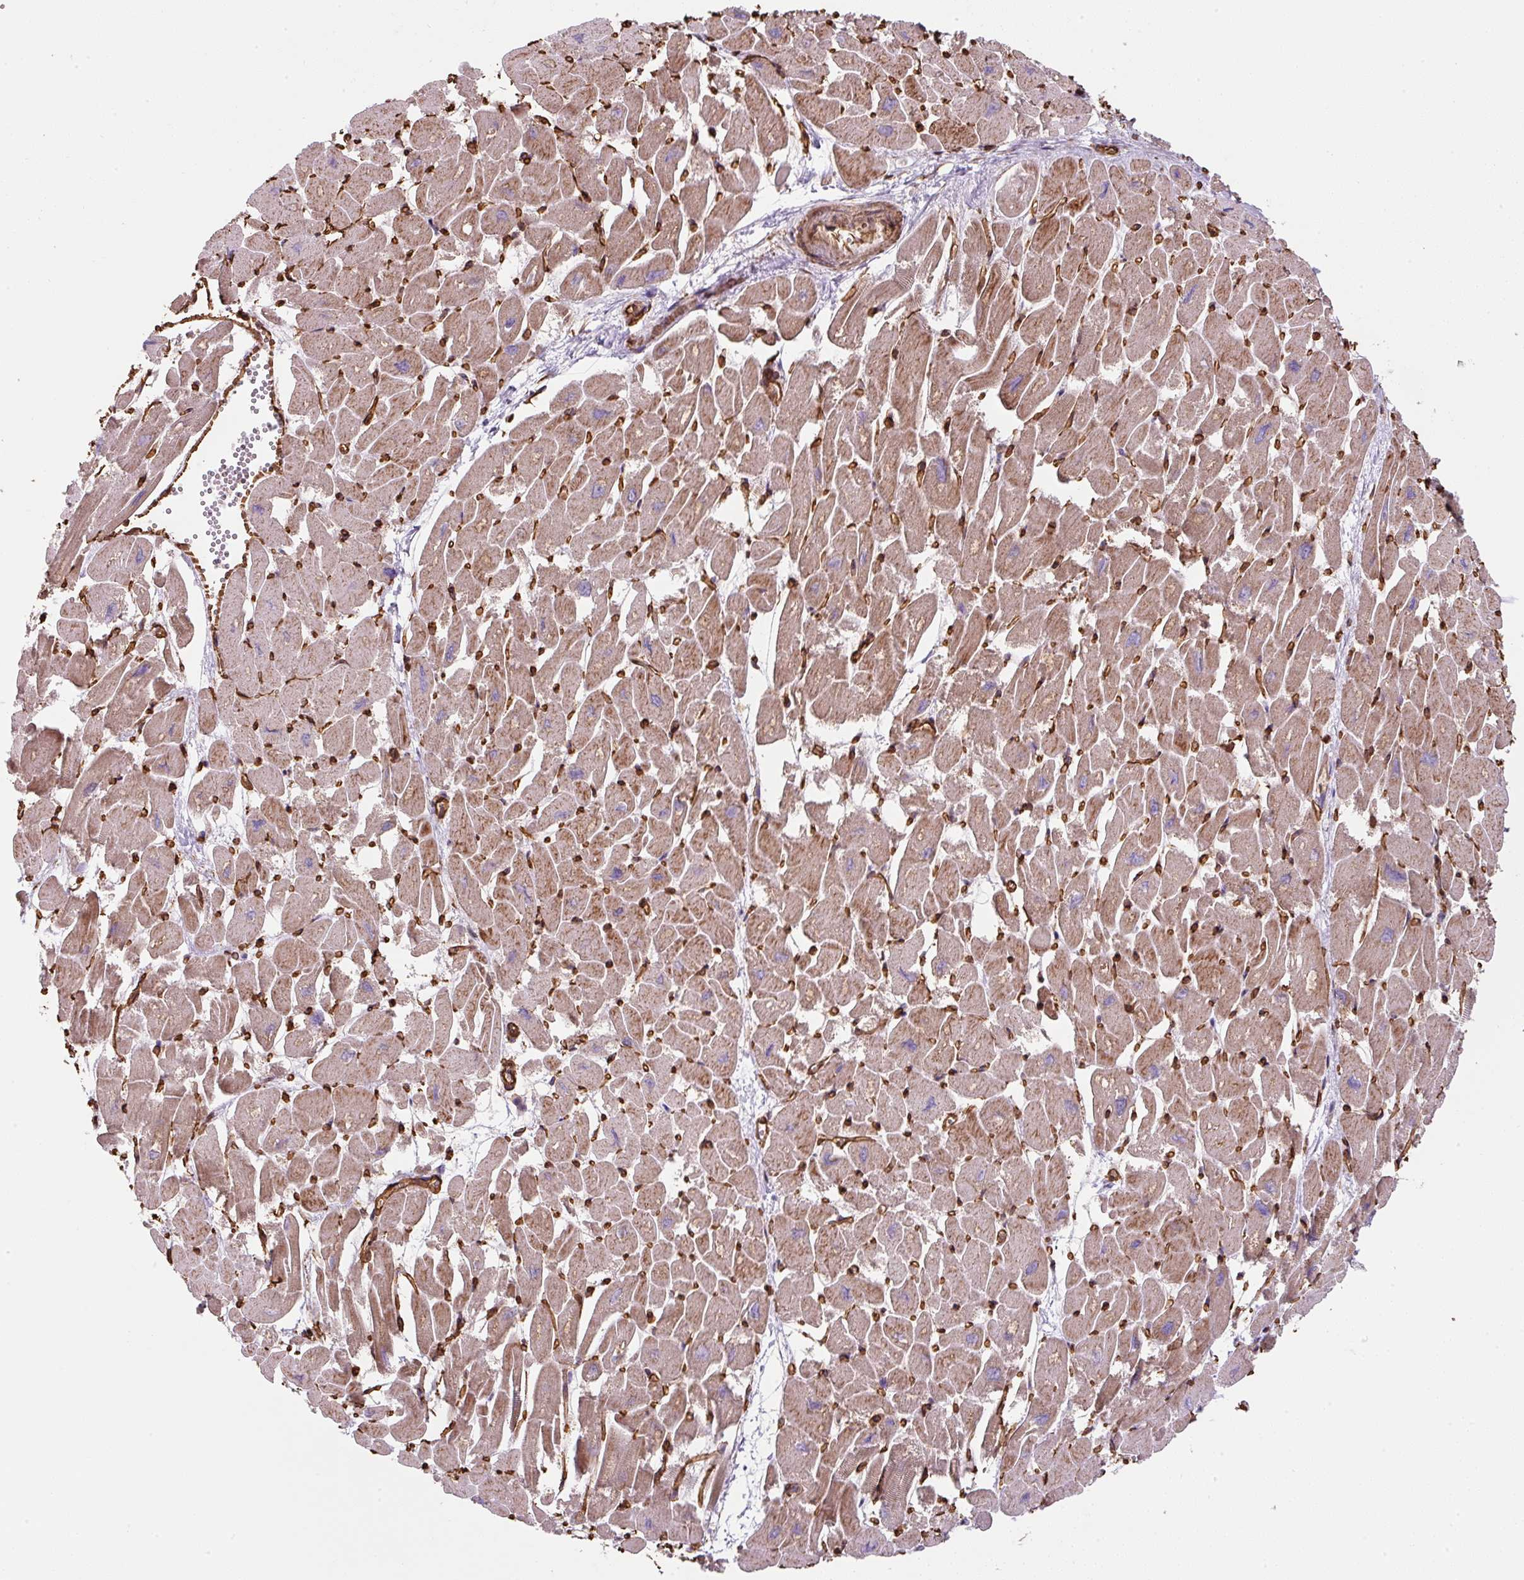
{"staining": {"intensity": "moderate", "quantity": ">75%", "location": "cytoplasmic/membranous"}, "tissue": "heart muscle", "cell_type": "Cardiomyocytes", "image_type": "normal", "snomed": [{"axis": "morphology", "description": "Normal tissue, NOS"}, {"axis": "topography", "description": "Heart"}], "caption": "Immunohistochemical staining of unremarkable human heart muscle demonstrates >75% levels of moderate cytoplasmic/membranous protein staining in about >75% of cardiomyocytes.", "gene": "ANKUB1", "patient": {"sex": "male", "age": 54}}